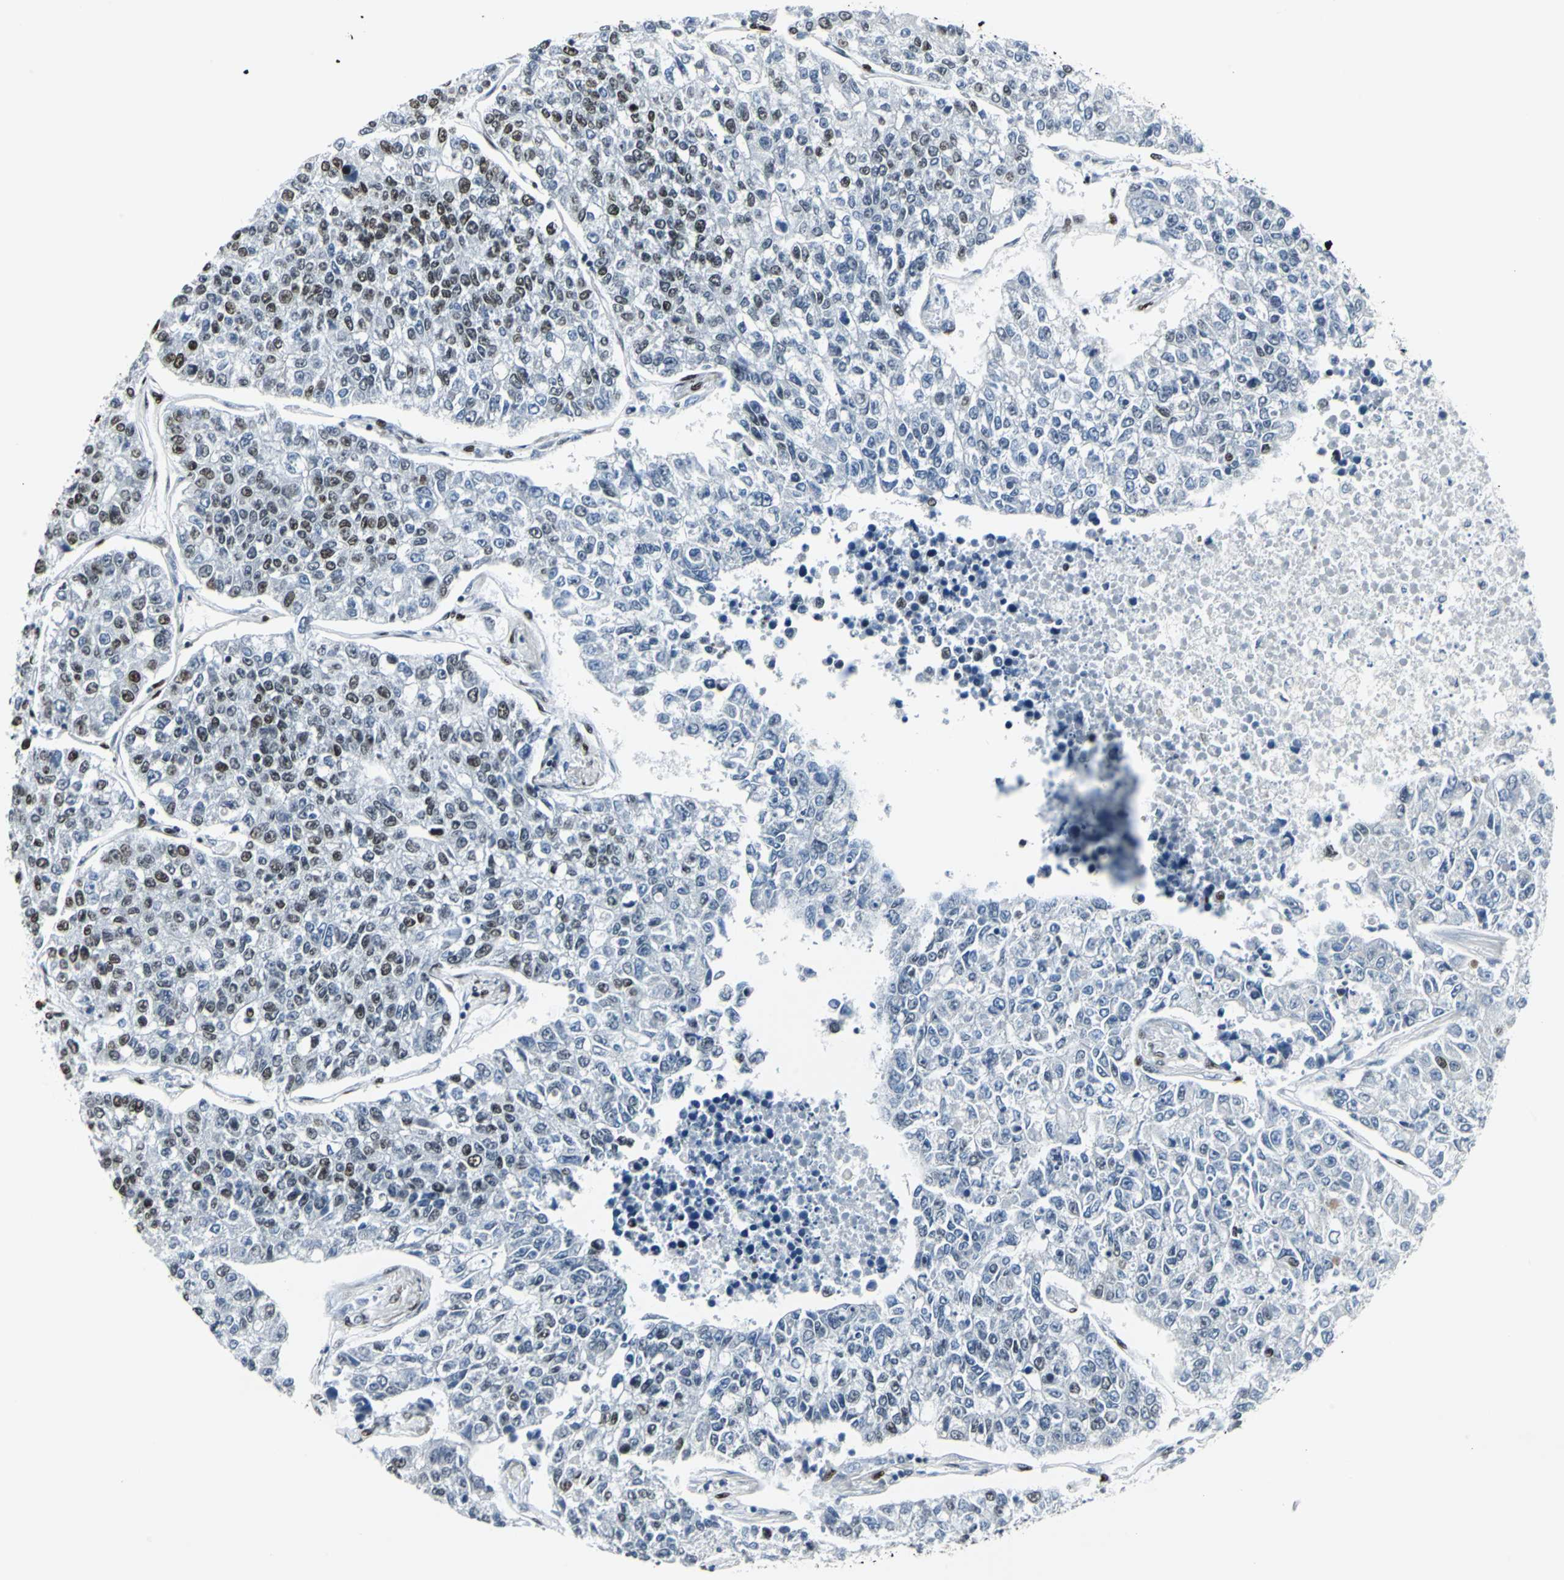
{"staining": {"intensity": "moderate", "quantity": "<25%", "location": "nuclear"}, "tissue": "lung cancer", "cell_type": "Tumor cells", "image_type": "cancer", "snomed": [{"axis": "morphology", "description": "Adenocarcinoma, NOS"}, {"axis": "topography", "description": "Lung"}], "caption": "Protein analysis of lung cancer tissue exhibits moderate nuclear staining in approximately <25% of tumor cells.", "gene": "HDAC2", "patient": {"sex": "male", "age": 49}}